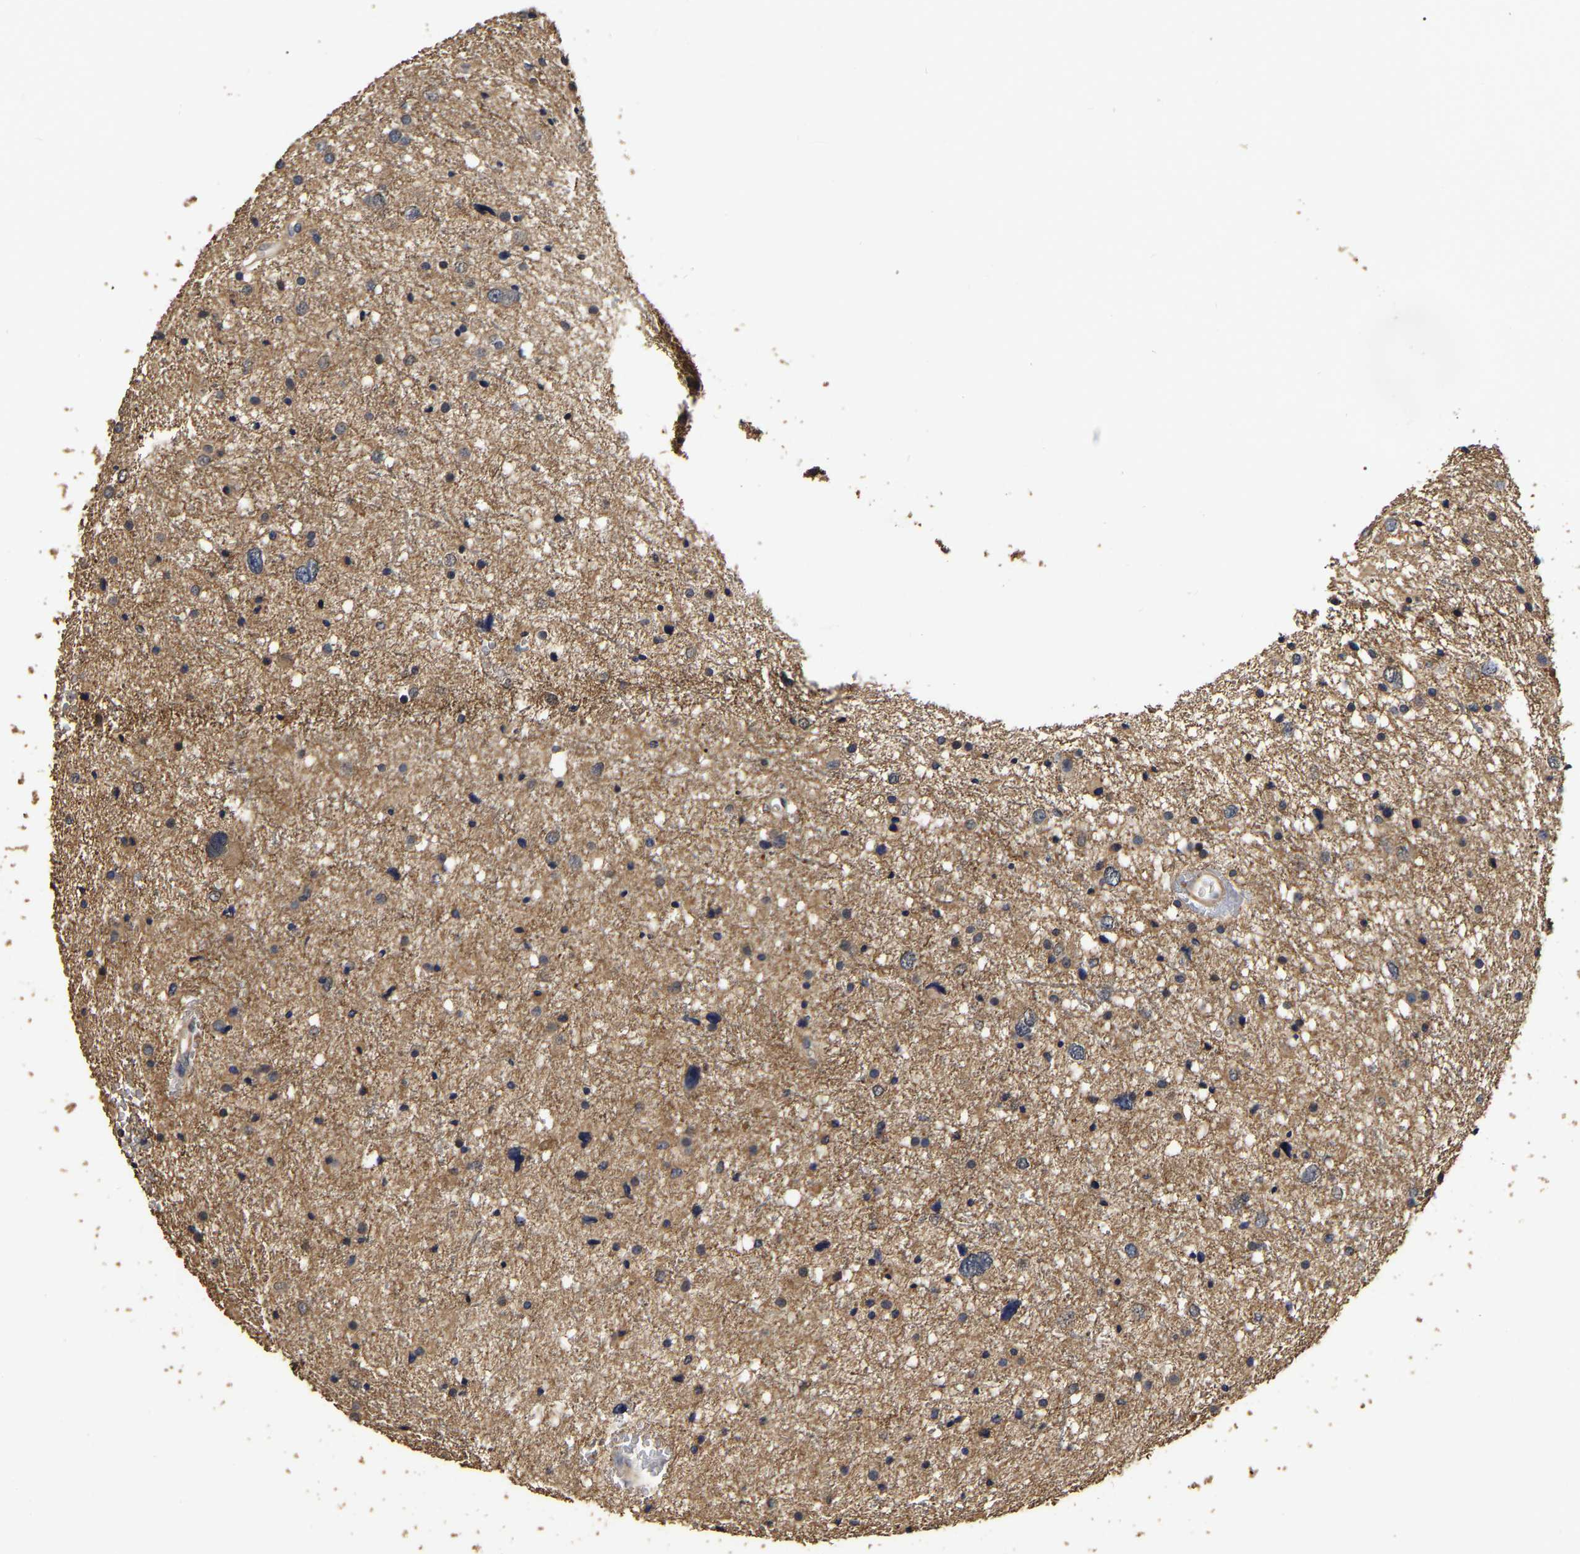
{"staining": {"intensity": "moderate", "quantity": ">75%", "location": "cytoplasmic/membranous"}, "tissue": "glioma", "cell_type": "Tumor cells", "image_type": "cancer", "snomed": [{"axis": "morphology", "description": "Glioma, malignant, Low grade"}, {"axis": "topography", "description": "Brain"}], "caption": "Protein staining of malignant low-grade glioma tissue displays moderate cytoplasmic/membranous positivity in about >75% of tumor cells.", "gene": "STK32C", "patient": {"sex": "female", "age": 37}}